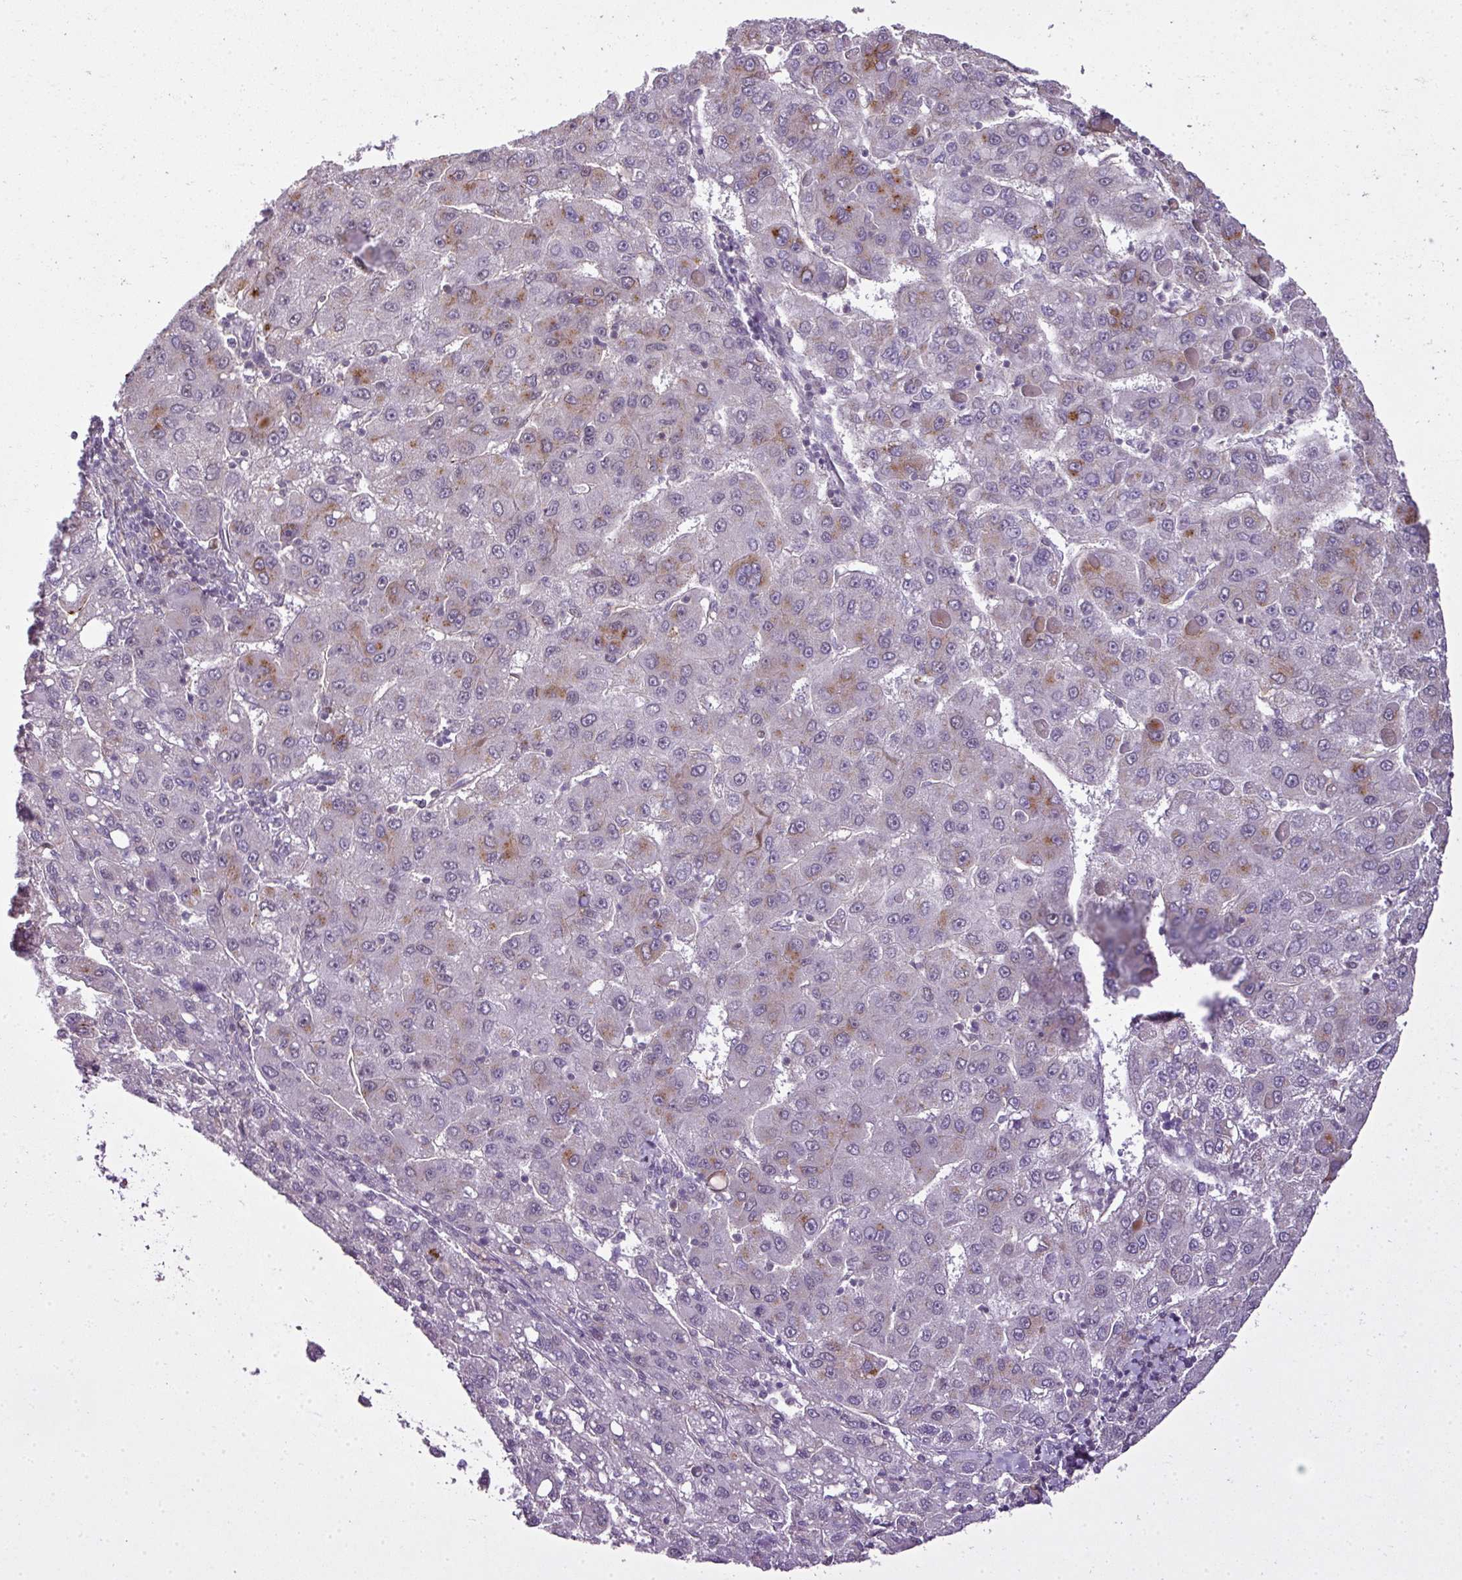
{"staining": {"intensity": "moderate", "quantity": "<25%", "location": "cytoplasmic/membranous"}, "tissue": "liver cancer", "cell_type": "Tumor cells", "image_type": "cancer", "snomed": [{"axis": "morphology", "description": "Carcinoma, Hepatocellular, NOS"}, {"axis": "topography", "description": "Liver"}], "caption": "Immunohistochemical staining of human liver hepatocellular carcinoma exhibits moderate cytoplasmic/membranous protein staining in approximately <25% of tumor cells. The protein of interest is shown in brown color, while the nuclei are stained blue.", "gene": "C19orf33", "patient": {"sex": "female", "age": 82}}